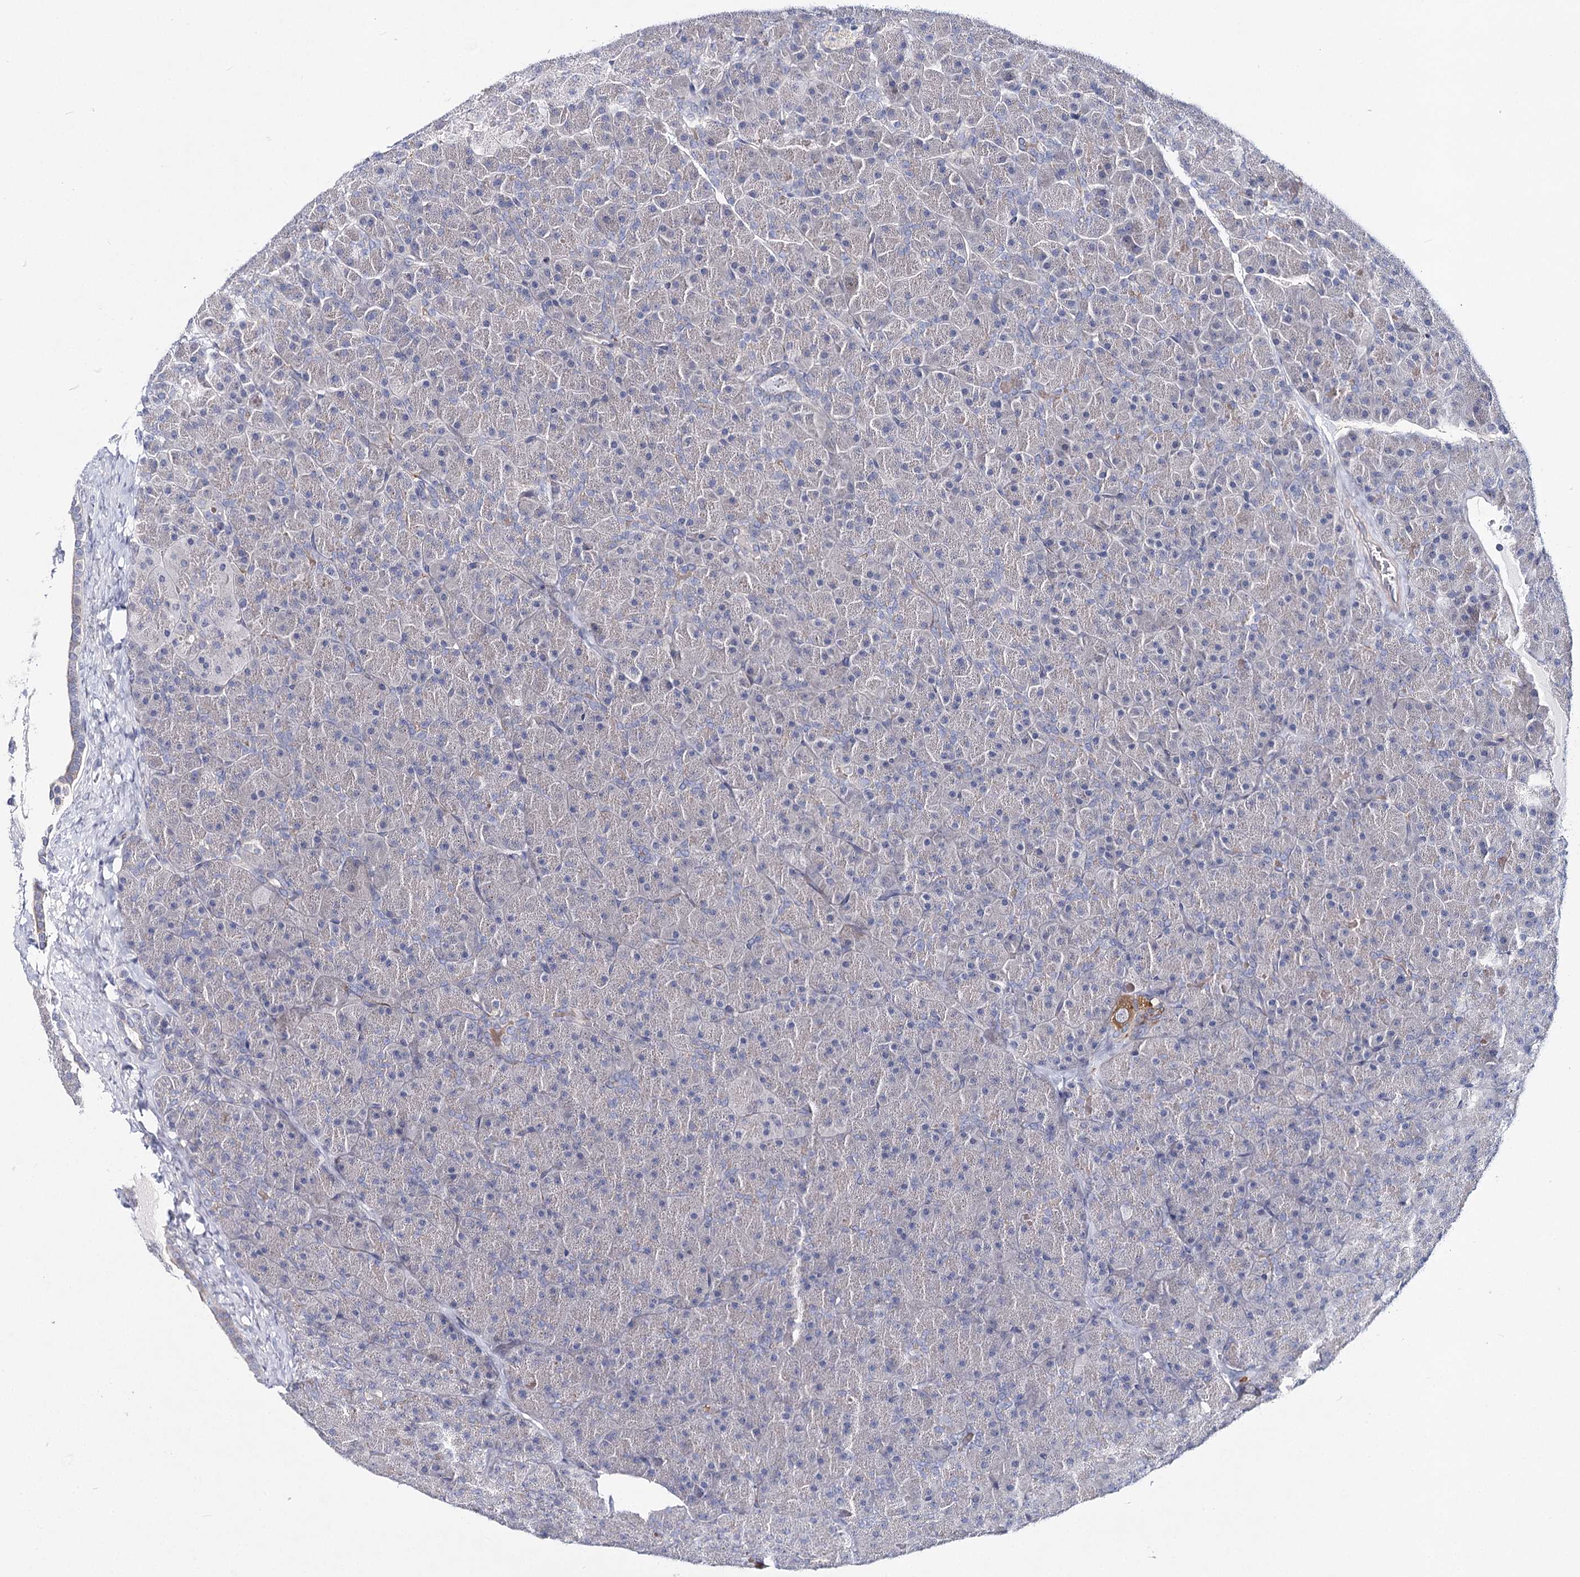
{"staining": {"intensity": "negative", "quantity": "none", "location": "none"}, "tissue": "pancreas", "cell_type": "Exocrine glandular cells", "image_type": "normal", "snomed": [{"axis": "morphology", "description": "Normal tissue, NOS"}, {"axis": "topography", "description": "Pancreas"}], "caption": "Immunohistochemical staining of benign pancreas exhibits no significant positivity in exocrine glandular cells.", "gene": "TEX12", "patient": {"sex": "male", "age": 36}}